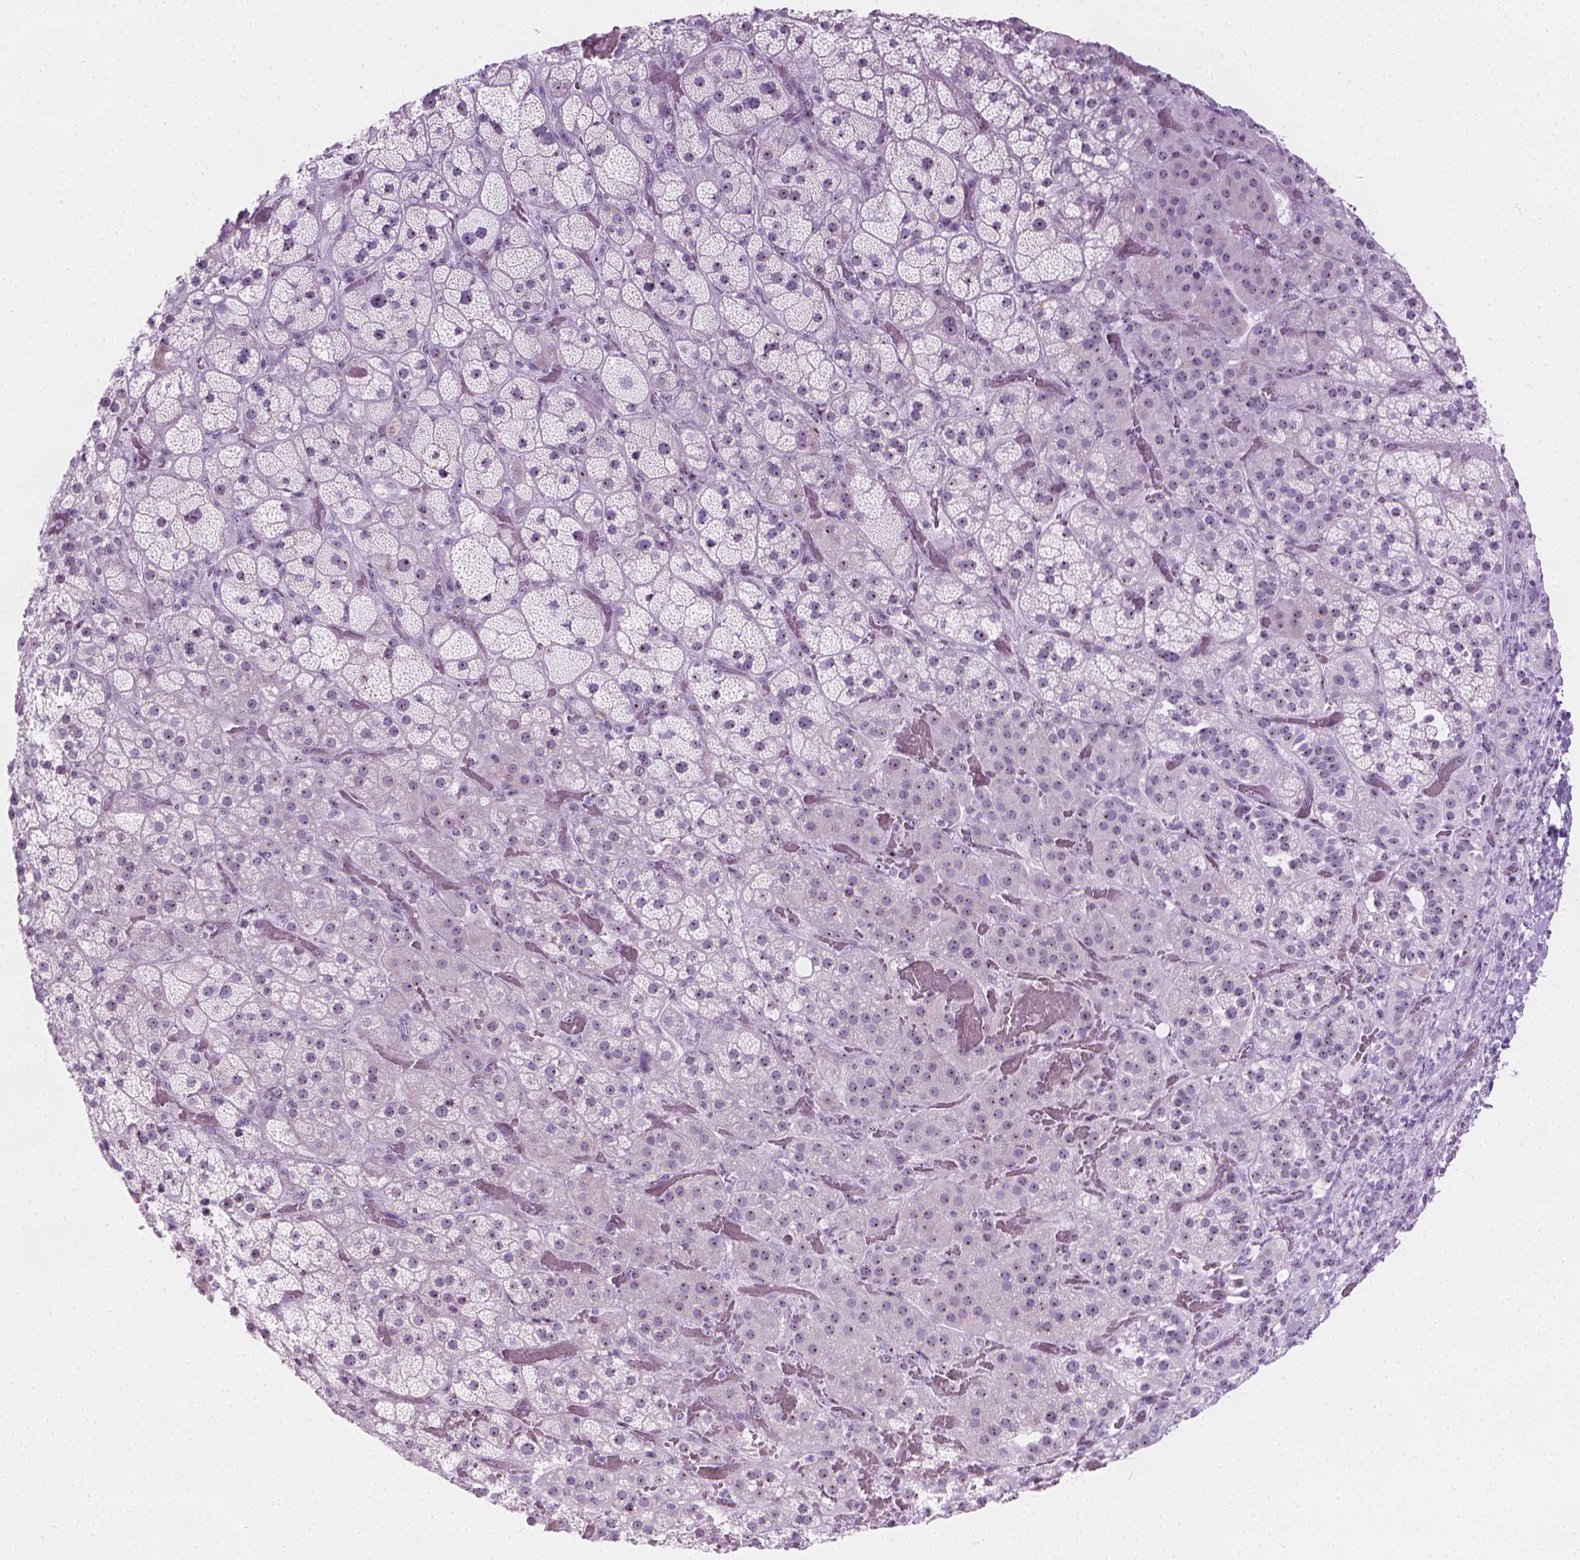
{"staining": {"intensity": "weak", "quantity": "25%-75%", "location": "nuclear"}, "tissue": "adrenal gland", "cell_type": "Glandular cells", "image_type": "normal", "snomed": [{"axis": "morphology", "description": "Normal tissue, NOS"}, {"axis": "topography", "description": "Adrenal gland"}], "caption": "Adrenal gland stained with a brown dye exhibits weak nuclear positive staining in about 25%-75% of glandular cells.", "gene": "NOL7", "patient": {"sex": "male", "age": 57}}